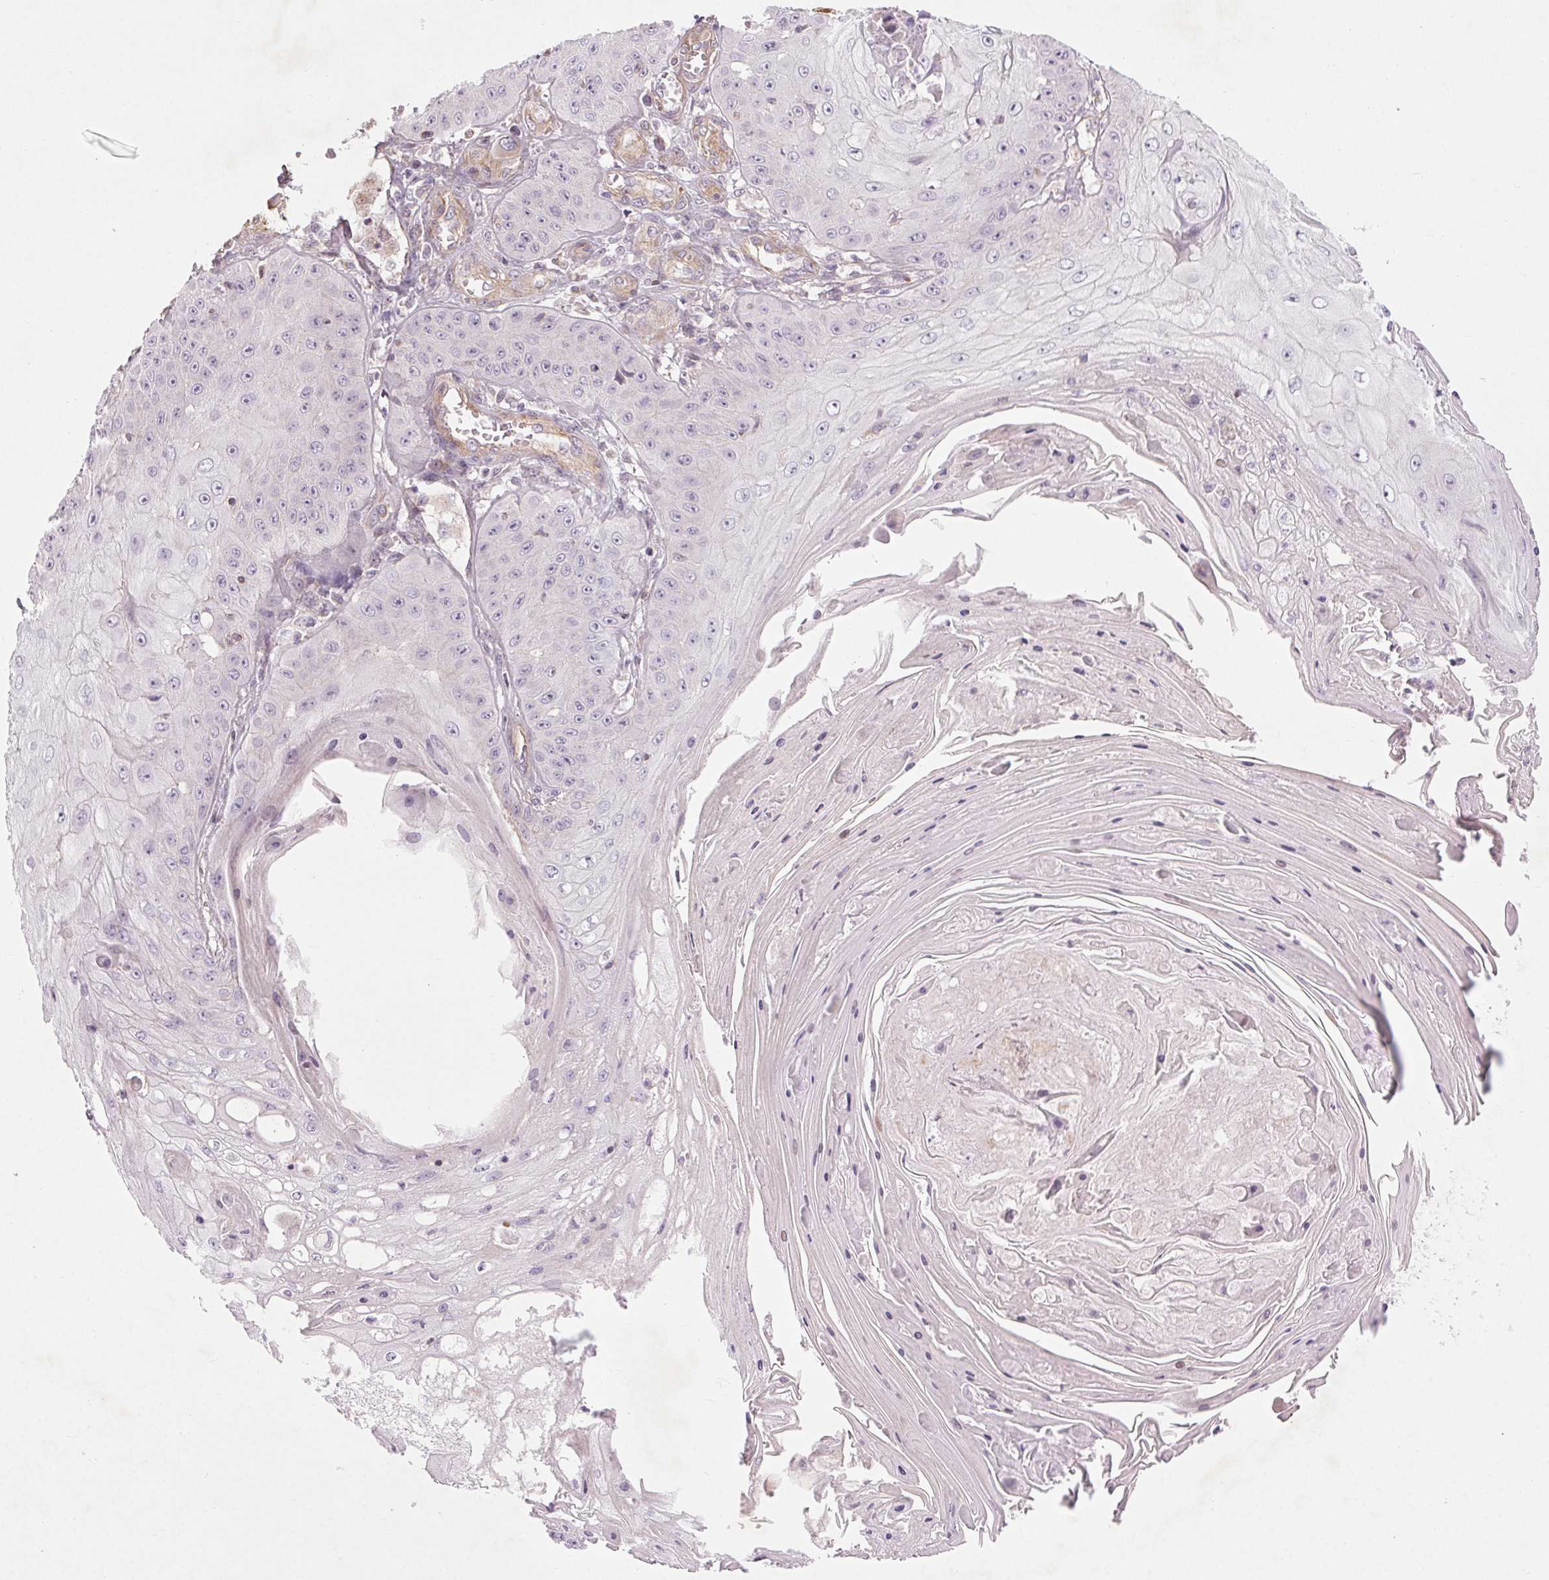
{"staining": {"intensity": "negative", "quantity": "none", "location": "none"}, "tissue": "skin cancer", "cell_type": "Tumor cells", "image_type": "cancer", "snomed": [{"axis": "morphology", "description": "Squamous cell carcinoma, NOS"}, {"axis": "topography", "description": "Skin"}], "caption": "Tumor cells are negative for brown protein staining in skin squamous cell carcinoma.", "gene": "CCSER1", "patient": {"sex": "male", "age": 70}}